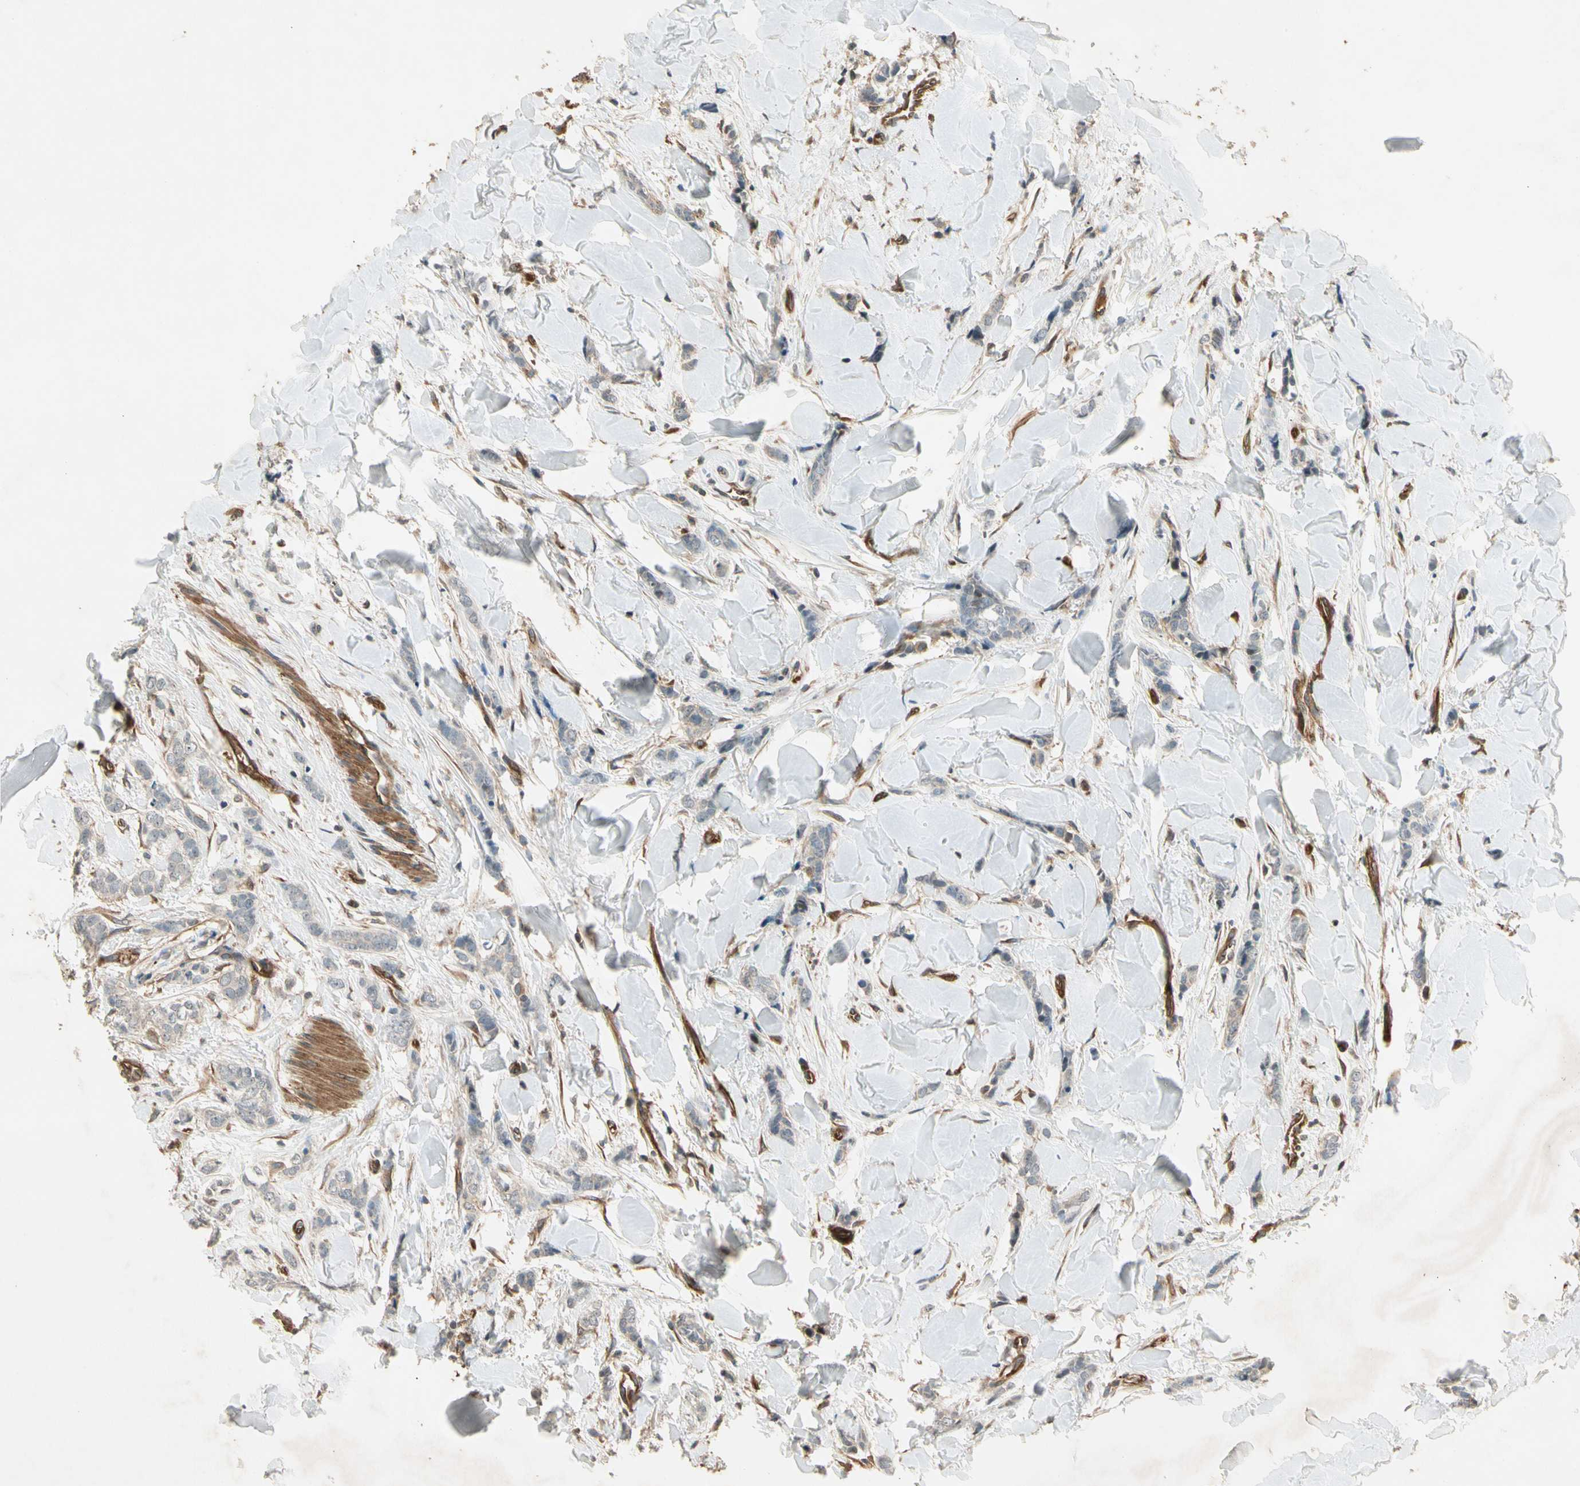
{"staining": {"intensity": "negative", "quantity": "none", "location": "none"}, "tissue": "breast cancer", "cell_type": "Tumor cells", "image_type": "cancer", "snomed": [{"axis": "morphology", "description": "Lobular carcinoma"}, {"axis": "topography", "description": "Skin"}, {"axis": "topography", "description": "Breast"}], "caption": "Tumor cells are negative for protein expression in human lobular carcinoma (breast).", "gene": "ROCK2", "patient": {"sex": "female", "age": 46}}